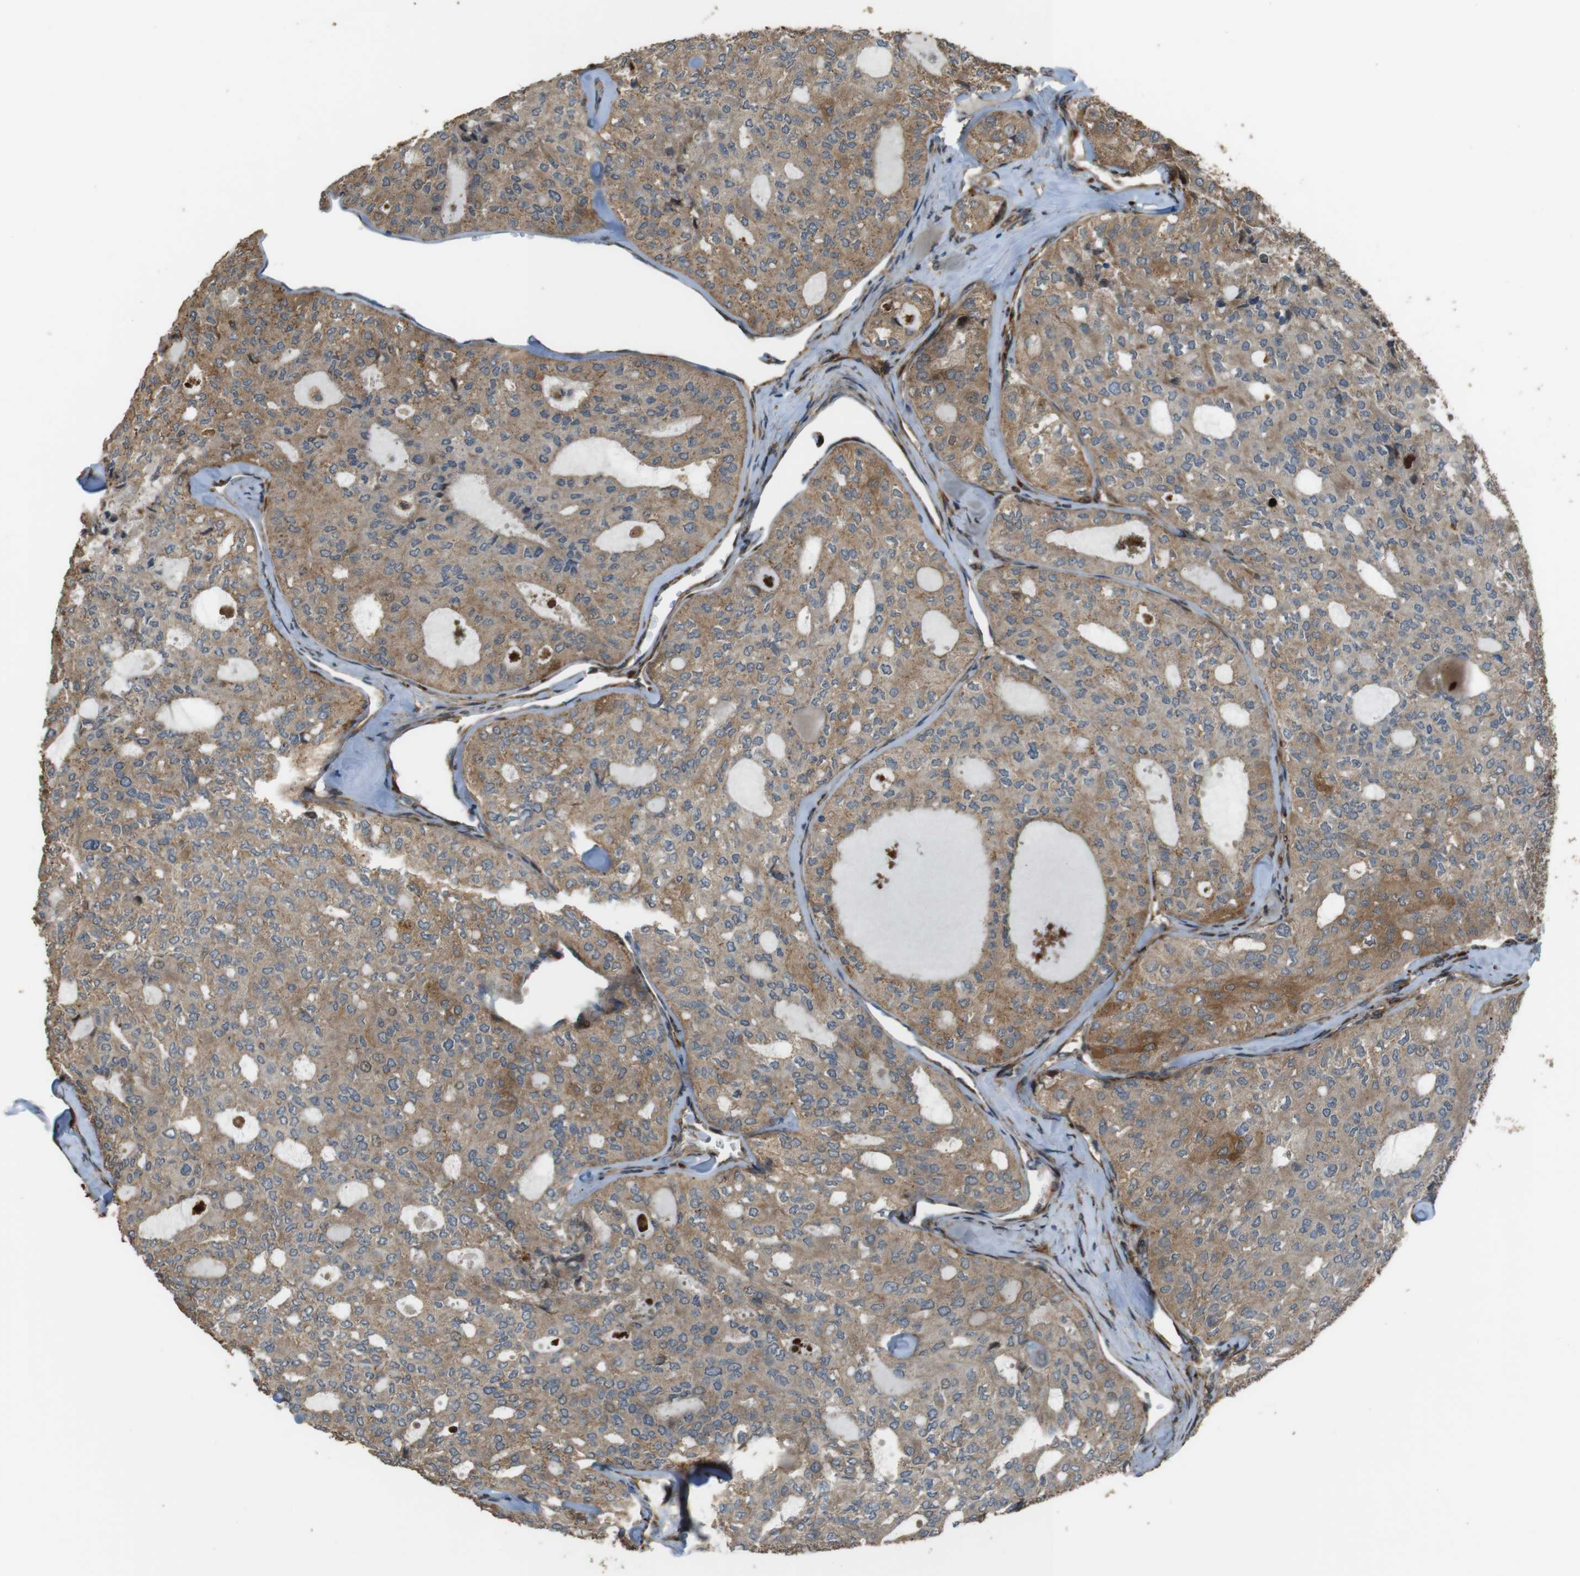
{"staining": {"intensity": "moderate", "quantity": ">75%", "location": "cytoplasmic/membranous"}, "tissue": "thyroid cancer", "cell_type": "Tumor cells", "image_type": "cancer", "snomed": [{"axis": "morphology", "description": "Follicular adenoma carcinoma, NOS"}, {"axis": "topography", "description": "Thyroid gland"}], "caption": "This is an image of immunohistochemistry (IHC) staining of thyroid cancer, which shows moderate staining in the cytoplasmic/membranous of tumor cells.", "gene": "MSRB3", "patient": {"sex": "male", "age": 75}}